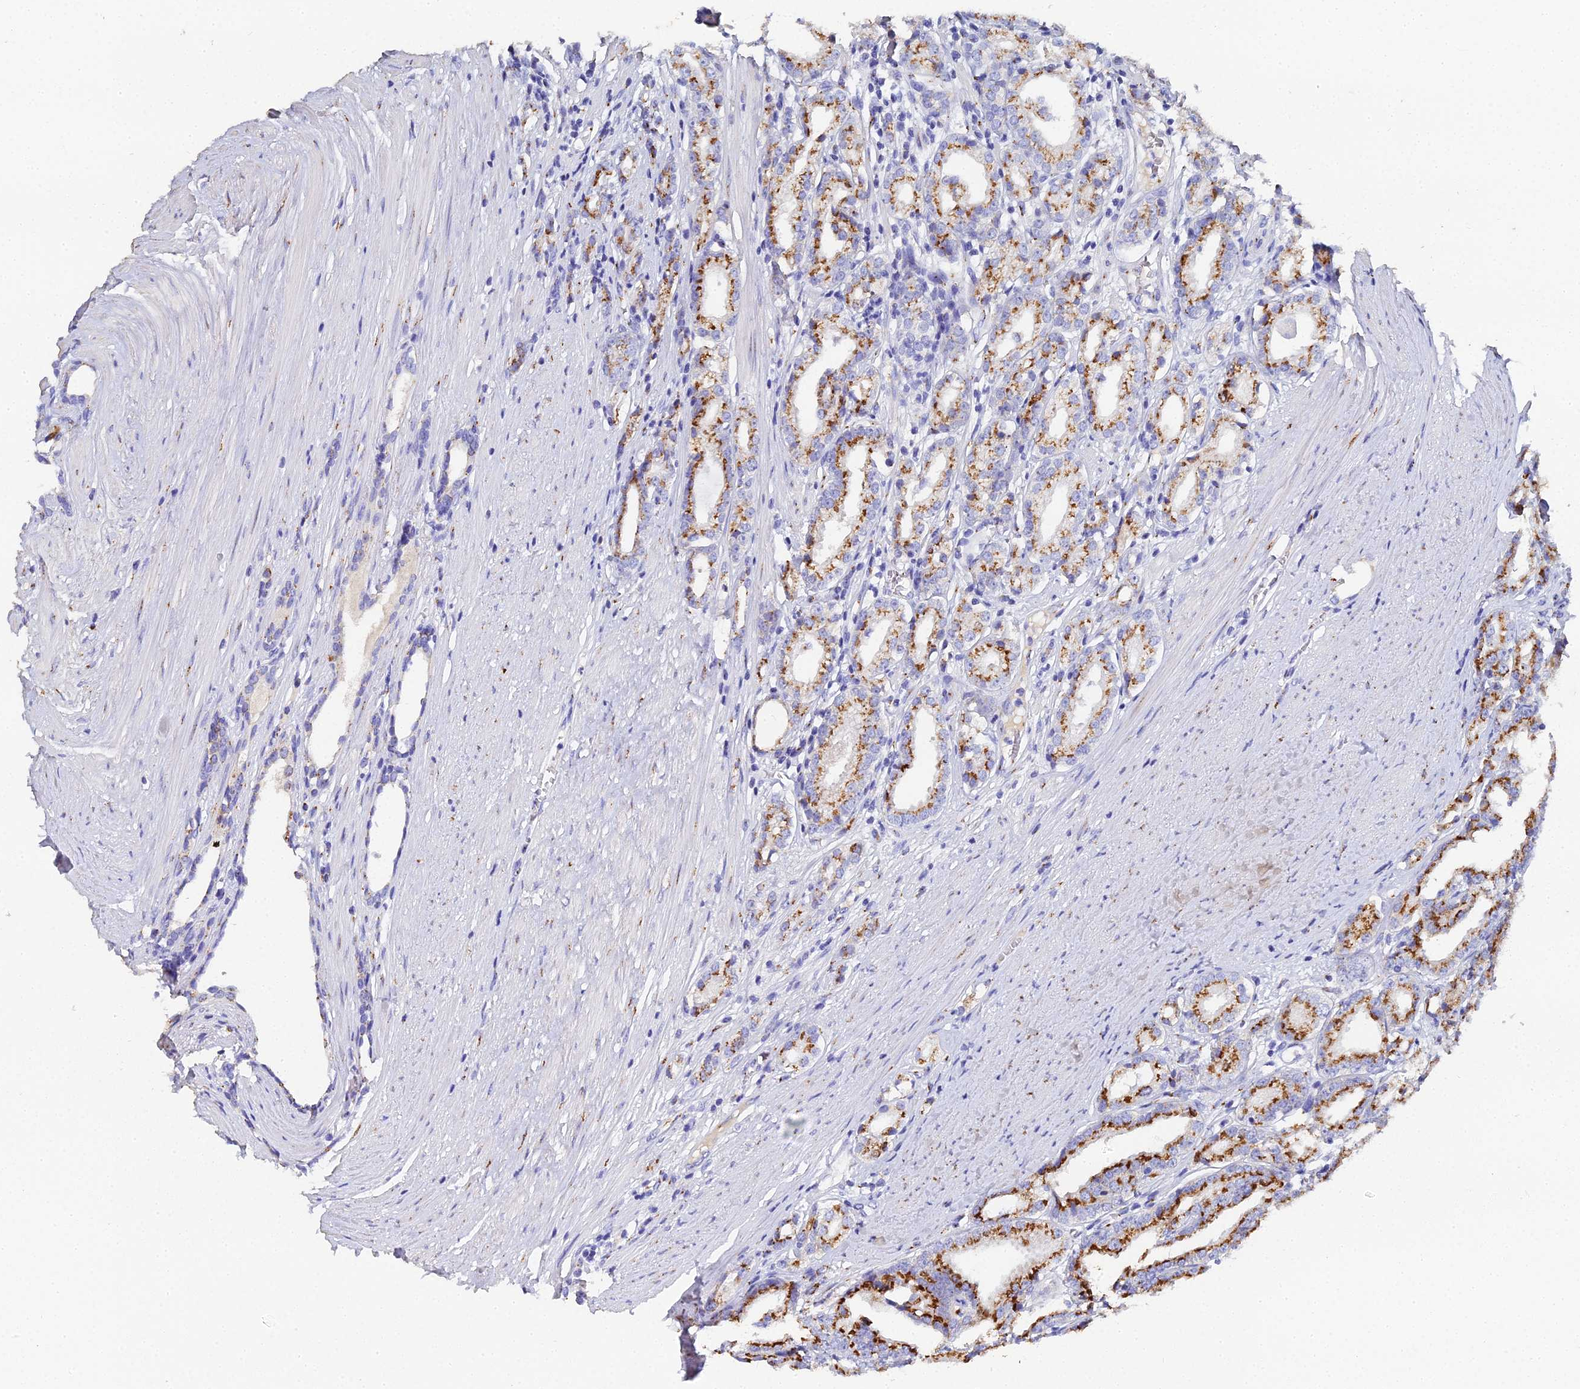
{"staining": {"intensity": "moderate", "quantity": "25%-75%", "location": "cytoplasmic/membranous"}, "tissue": "prostate cancer", "cell_type": "Tumor cells", "image_type": "cancer", "snomed": [{"axis": "morphology", "description": "Adenocarcinoma, High grade"}, {"axis": "topography", "description": "Prostate"}], "caption": "Human prostate high-grade adenocarcinoma stained with a brown dye demonstrates moderate cytoplasmic/membranous positive positivity in approximately 25%-75% of tumor cells.", "gene": "ENSG00000268674", "patient": {"sex": "male", "age": 69}}